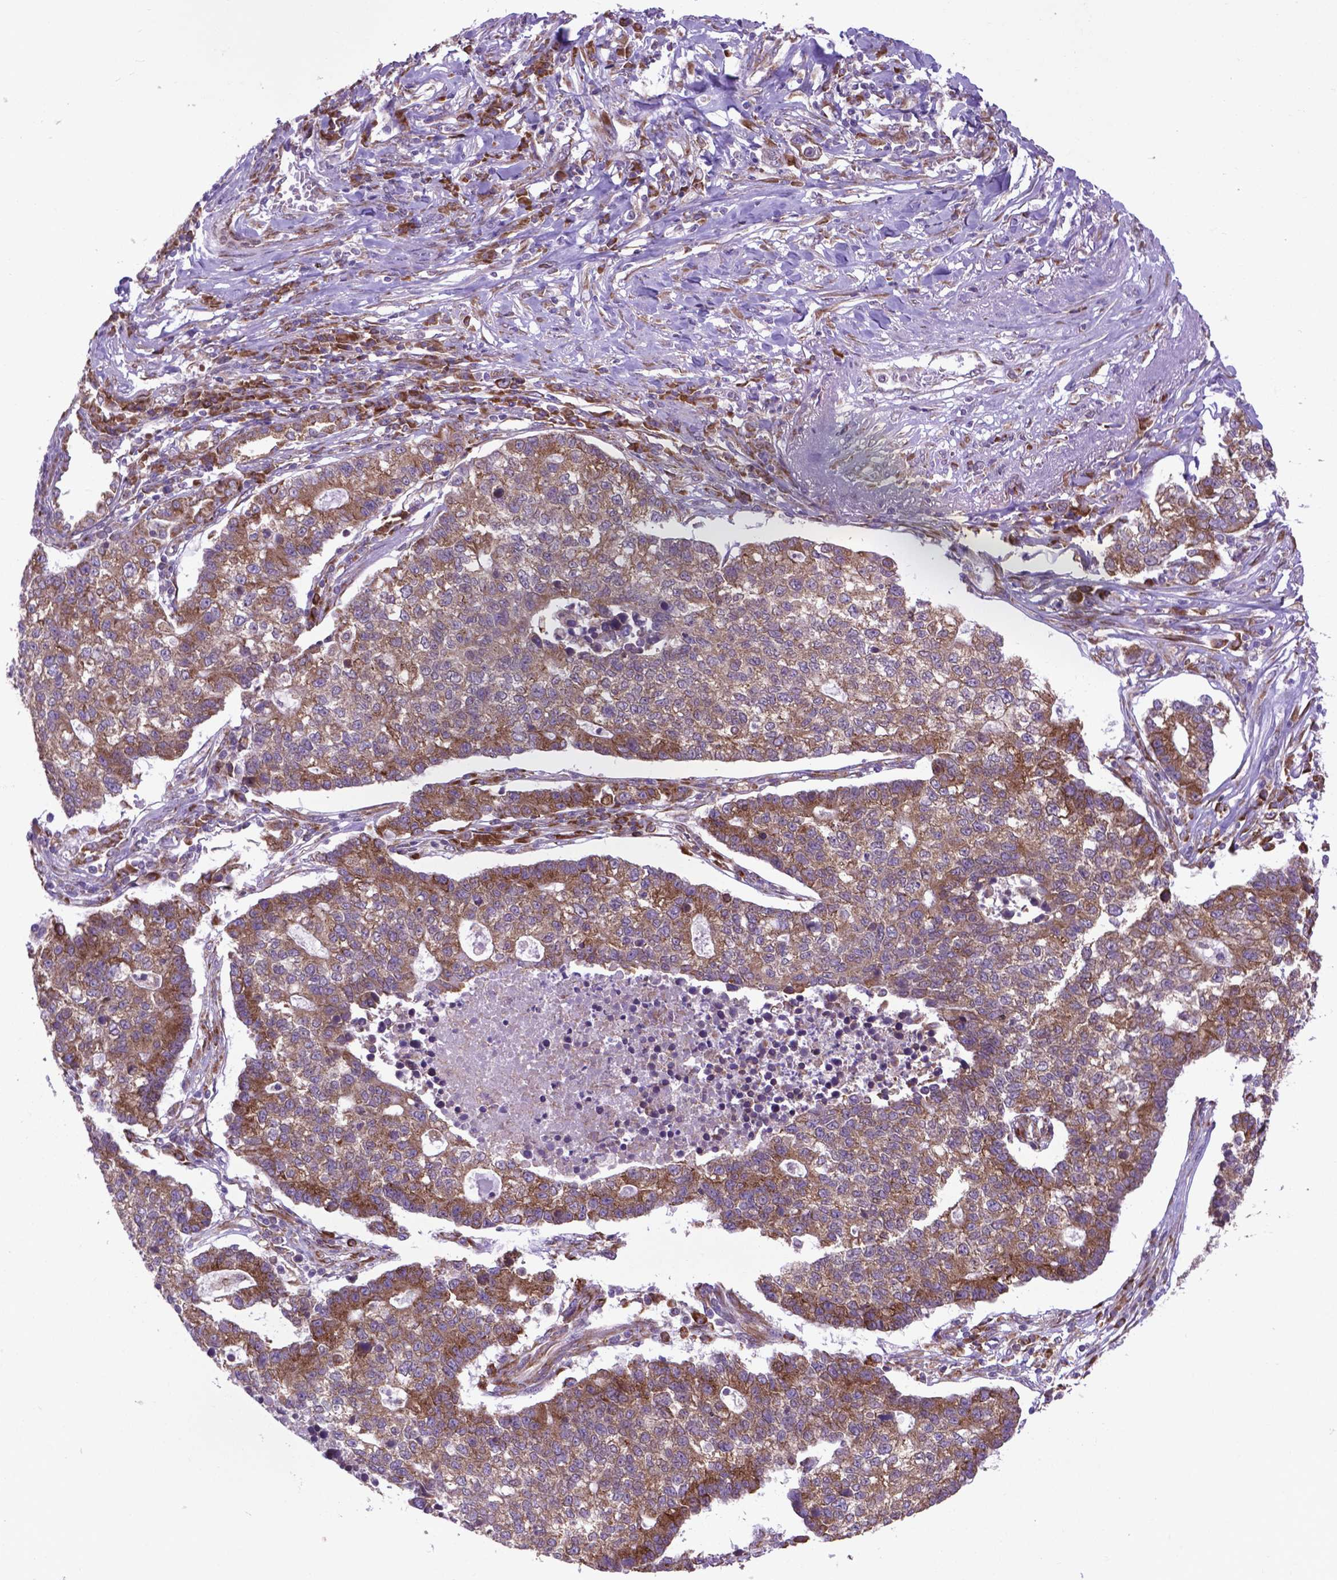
{"staining": {"intensity": "moderate", "quantity": ">75%", "location": "cytoplasmic/membranous"}, "tissue": "lung cancer", "cell_type": "Tumor cells", "image_type": "cancer", "snomed": [{"axis": "morphology", "description": "Adenocarcinoma, NOS"}, {"axis": "topography", "description": "Lung"}], "caption": "Immunohistochemistry (DAB (3,3'-diaminobenzidine)) staining of human lung cancer shows moderate cytoplasmic/membranous protein expression in about >75% of tumor cells.", "gene": "WDR83OS", "patient": {"sex": "male", "age": 57}}